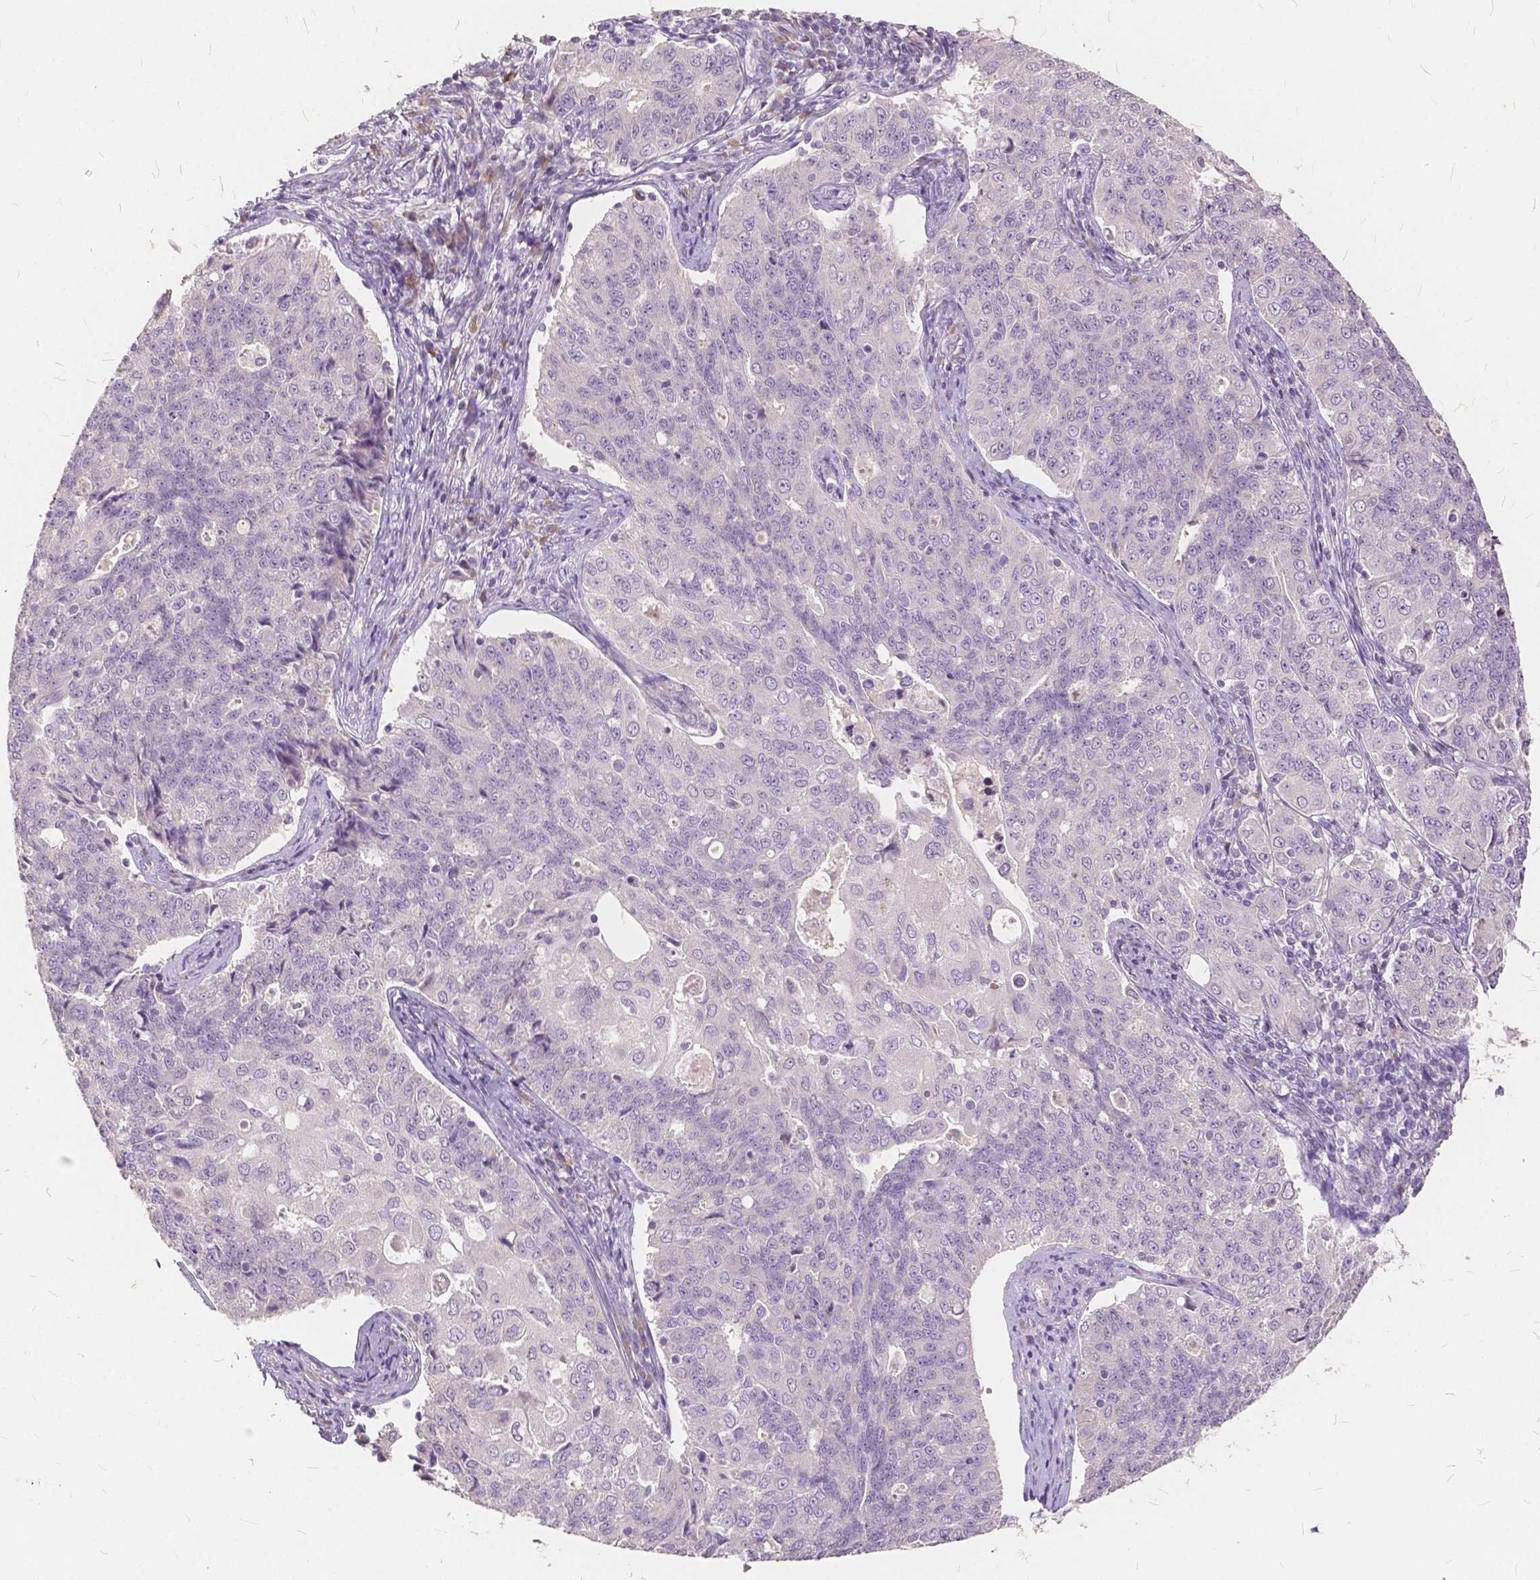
{"staining": {"intensity": "negative", "quantity": "none", "location": "none"}, "tissue": "endometrial cancer", "cell_type": "Tumor cells", "image_type": "cancer", "snomed": [{"axis": "morphology", "description": "Adenocarcinoma, NOS"}, {"axis": "topography", "description": "Endometrium"}], "caption": "DAB immunohistochemical staining of human endometrial adenocarcinoma shows no significant expression in tumor cells. (IHC, brightfield microscopy, high magnification).", "gene": "SLC7A8", "patient": {"sex": "female", "age": 43}}